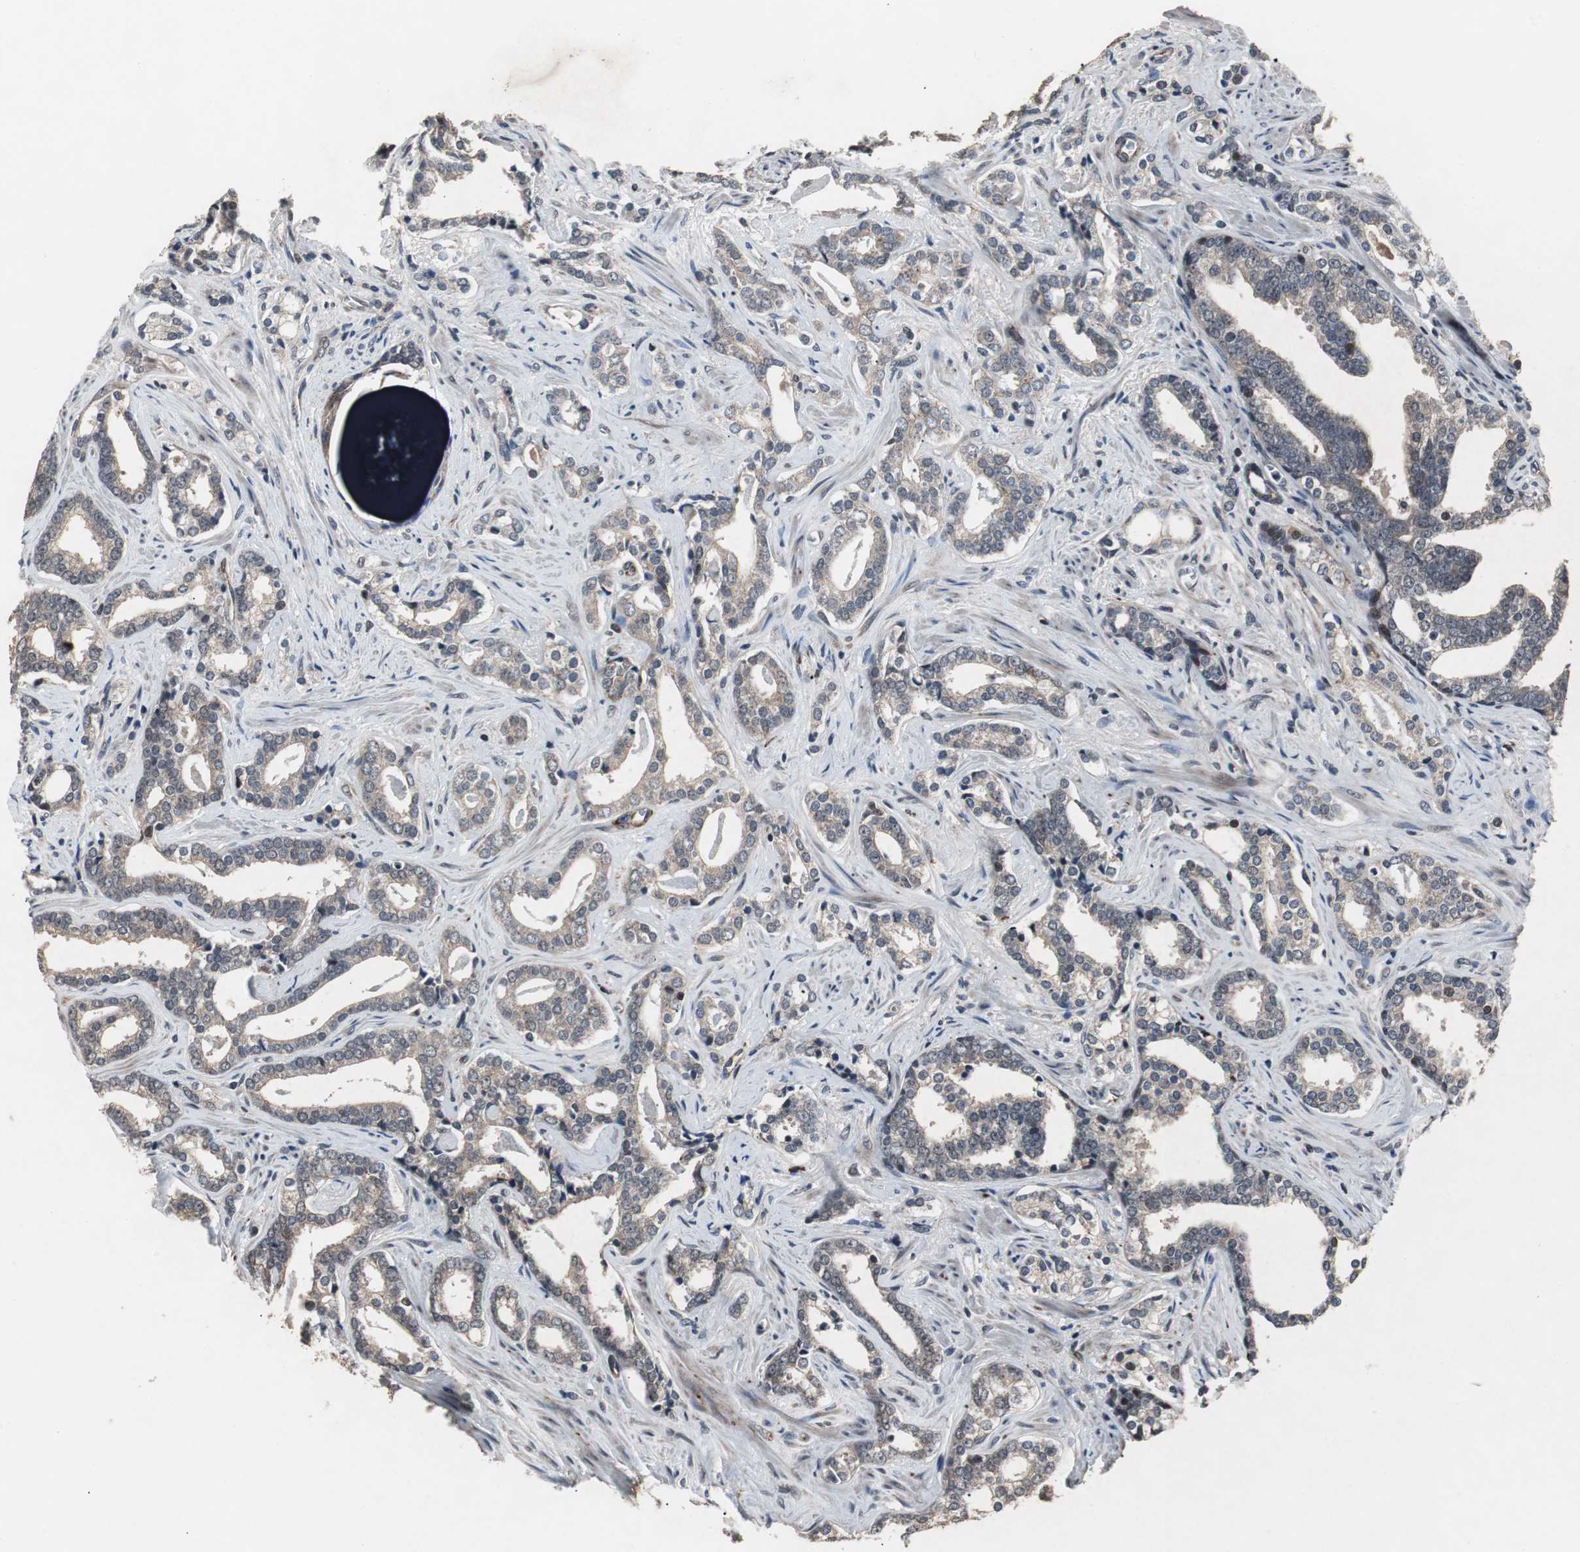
{"staining": {"intensity": "weak", "quantity": ">75%", "location": "cytoplasmic/membranous"}, "tissue": "prostate cancer", "cell_type": "Tumor cells", "image_type": "cancer", "snomed": [{"axis": "morphology", "description": "Adenocarcinoma, Medium grade"}, {"axis": "topography", "description": "Prostate"}], "caption": "Immunohistochemistry (IHC) image of prostate medium-grade adenocarcinoma stained for a protein (brown), which demonstrates low levels of weak cytoplasmic/membranous staining in about >75% of tumor cells.", "gene": "MRPL40", "patient": {"sex": "male", "age": 73}}